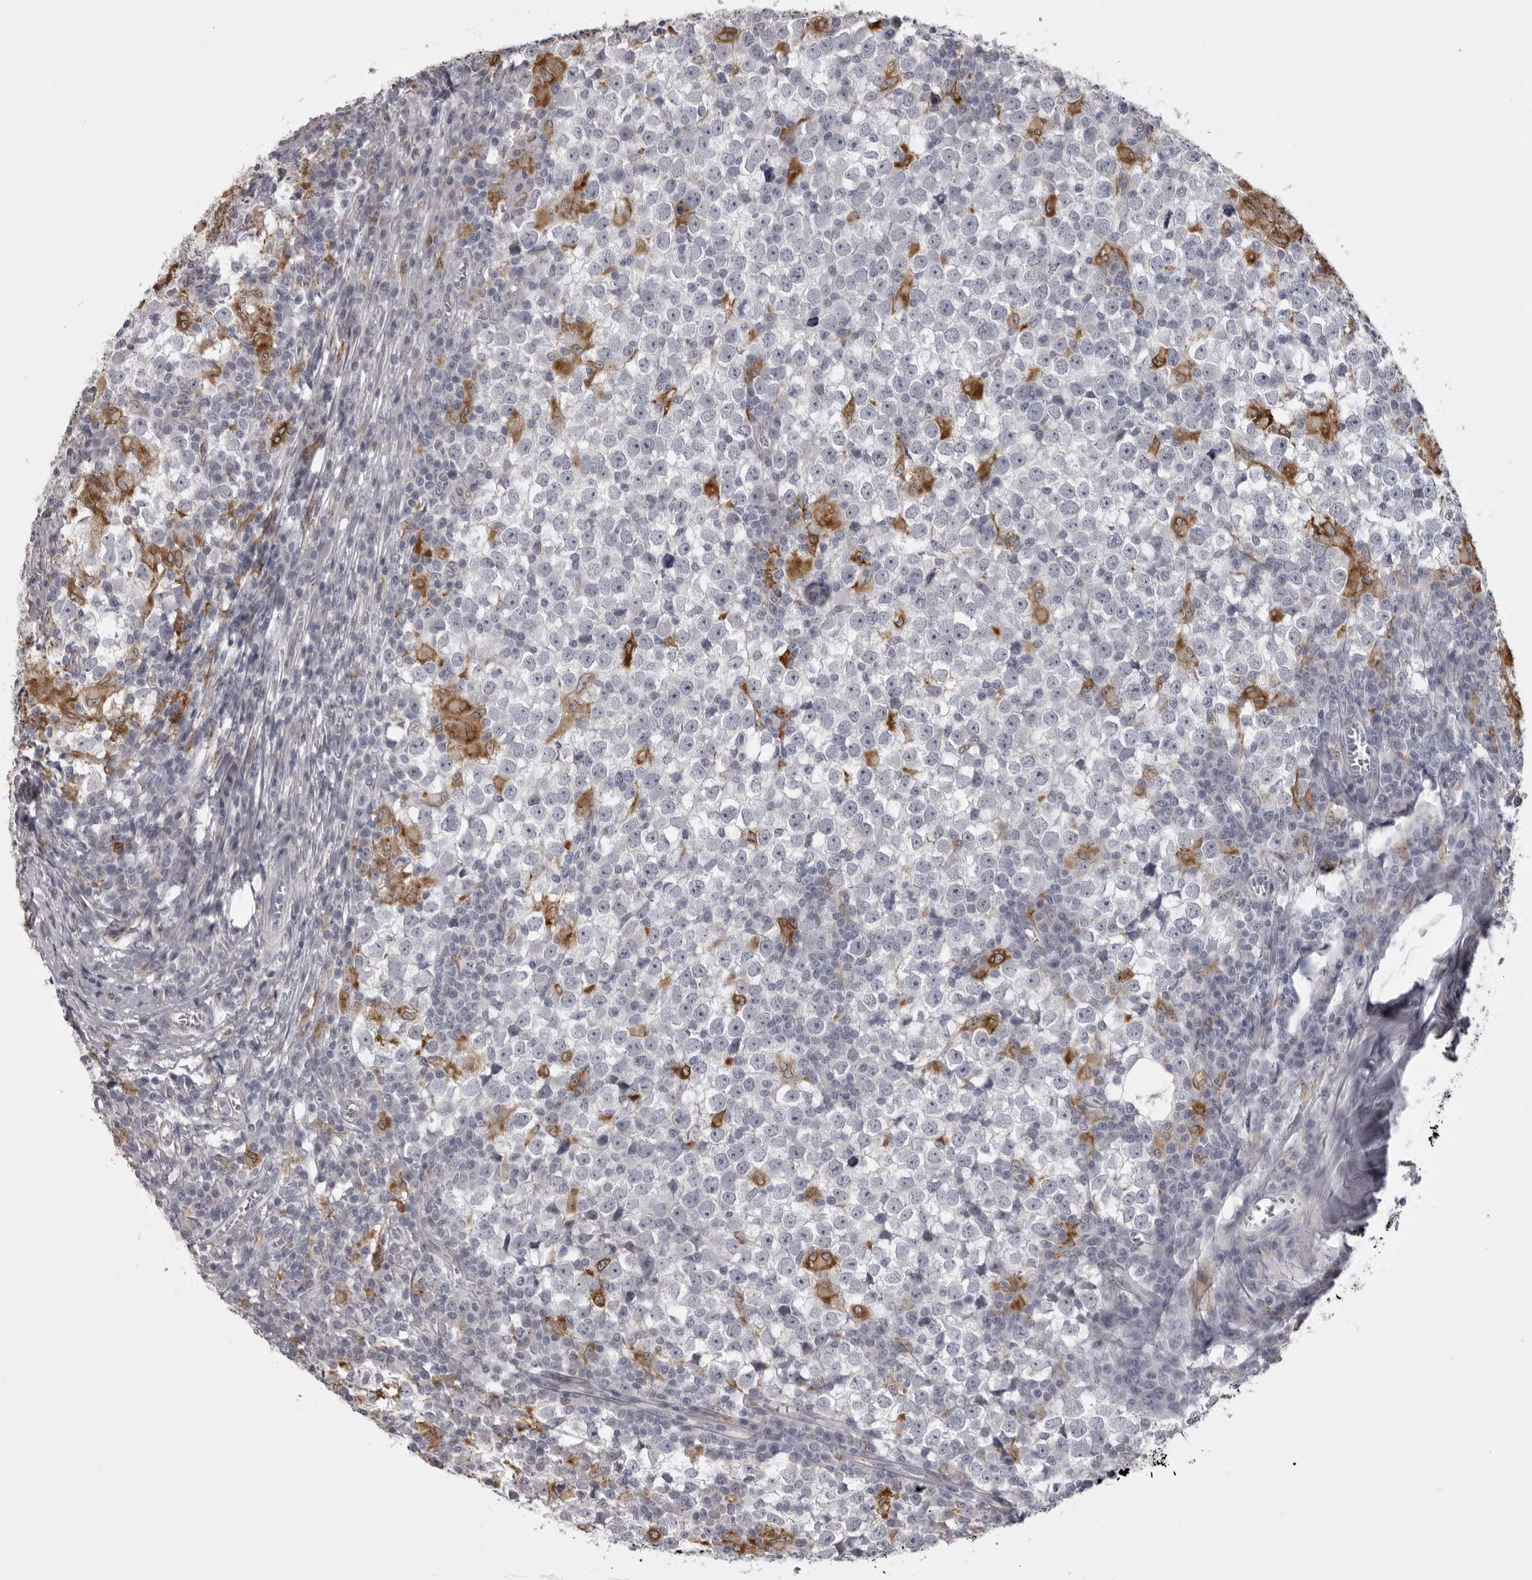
{"staining": {"intensity": "negative", "quantity": "none", "location": "none"}, "tissue": "testis cancer", "cell_type": "Tumor cells", "image_type": "cancer", "snomed": [{"axis": "morphology", "description": "Seminoma, NOS"}, {"axis": "topography", "description": "Testis"}], "caption": "High magnification brightfield microscopy of testis cancer (seminoma) stained with DAB (brown) and counterstained with hematoxylin (blue): tumor cells show no significant staining.", "gene": "NCEH1", "patient": {"sex": "male", "age": 65}}